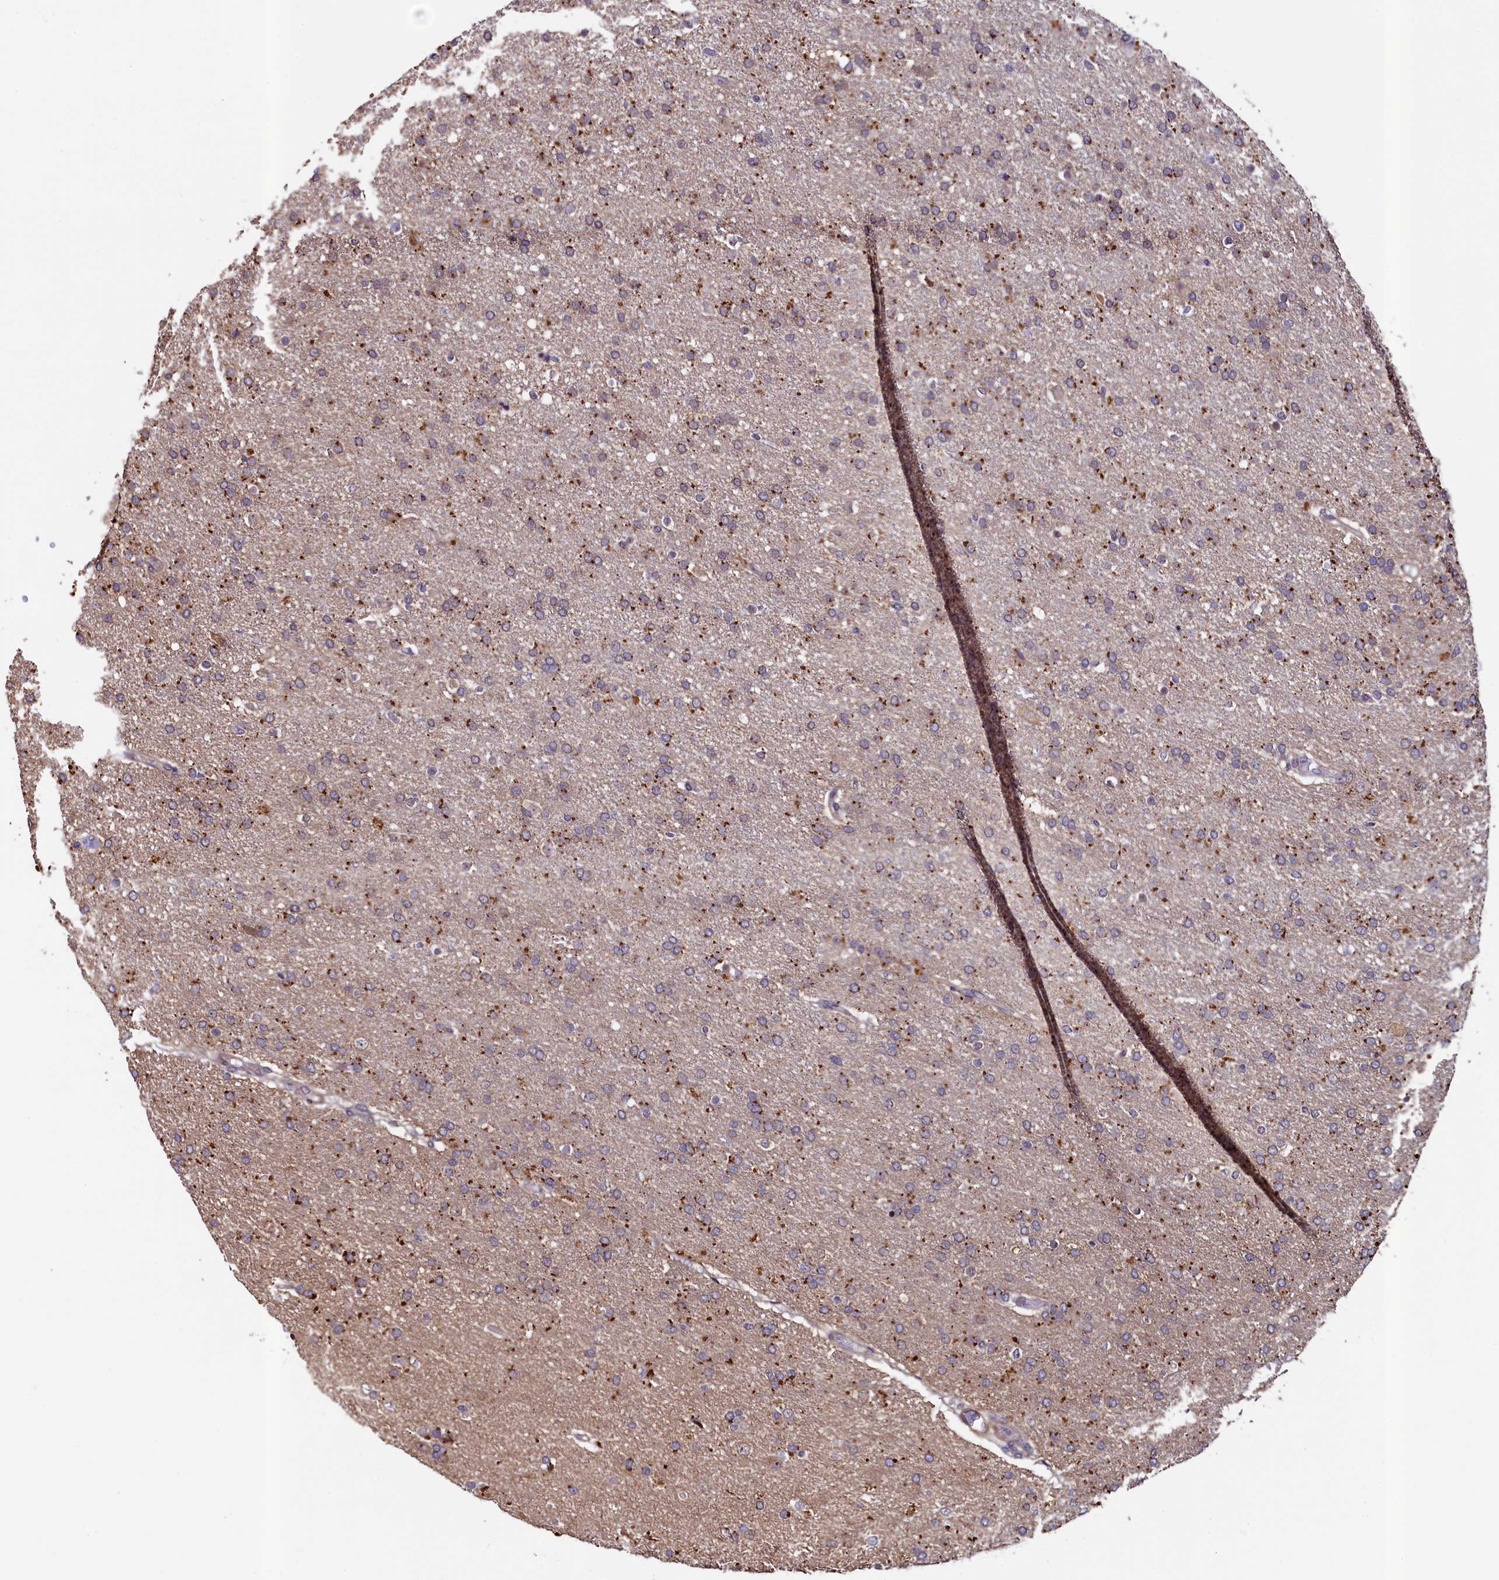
{"staining": {"intensity": "moderate", "quantity": "25%-75%", "location": "cytoplasmic/membranous"}, "tissue": "glioma", "cell_type": "Tumor cells", "image_type": "cancer", "snomed": [{"axis": "morphology", "description": "Glioma, malignant, High grade"}, {"axis": "topography", "description": "Brain"}], "caption": "IHC photomicrograph of neoplastic tissue: human malignant glioma (high-grade) stained using IHC demonstrates medium levels of moderate protein expression localized specifically in the cytoplasmic/membranous of tumor cells, appearing as a cytoplasmic/membranous brown color.", "gene": "LEO1", "patient": {"sex": "male", "age": 72}}